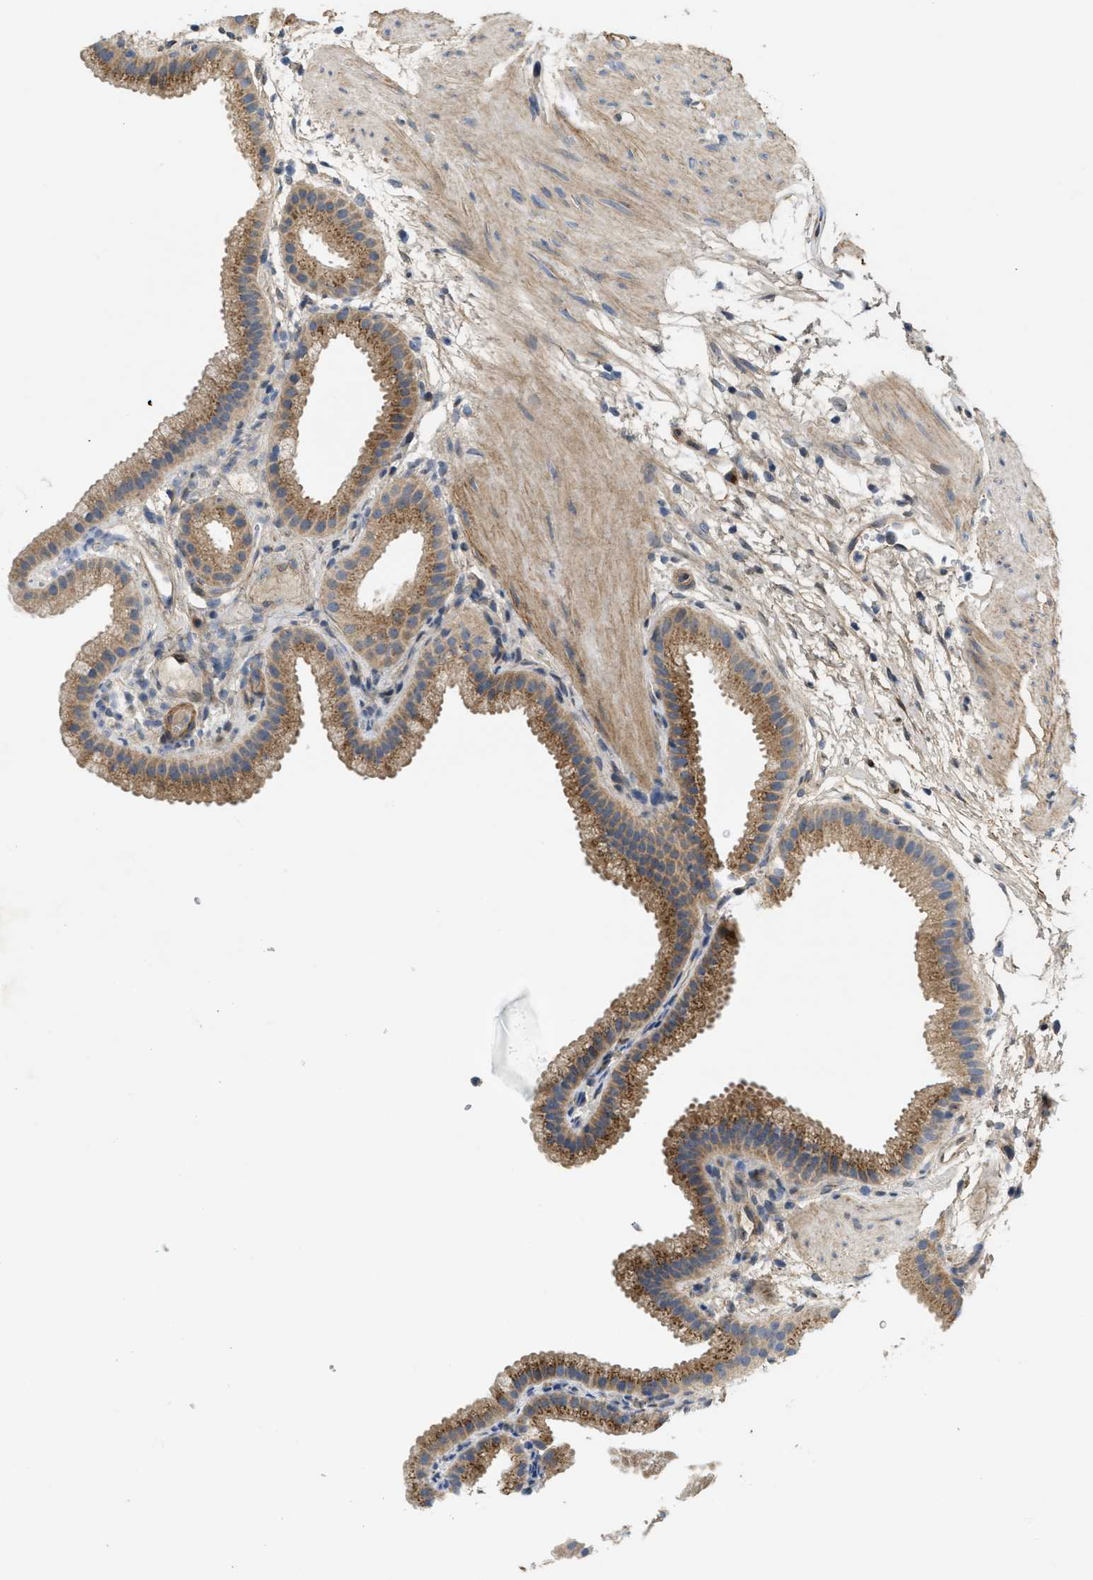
{"staining": {"intensity": "moderate", "quantity": ">75%", "location": "cytoplasmic/membranous"}, "tissue": "gallbladder", "cell_type": "Glandular cells", "image_type": "normal", "snomed": [{"axis": "morphology", "description": "Normal tissue, NOS"}, {"axis": "topography", "description": "Gallbladder"}], "caption": "Immunohistochemistry image of benign gallbladder: gallbladder stained using IHC demonstrates medium levels of moderate protein expression localized specifically in the cytoplasmic/membranous of glandular cells, appearing as a cytoplasmic/membranous brown color.", "gene": "ZNF70", "patient": {"sex": "female", "age": 64}}